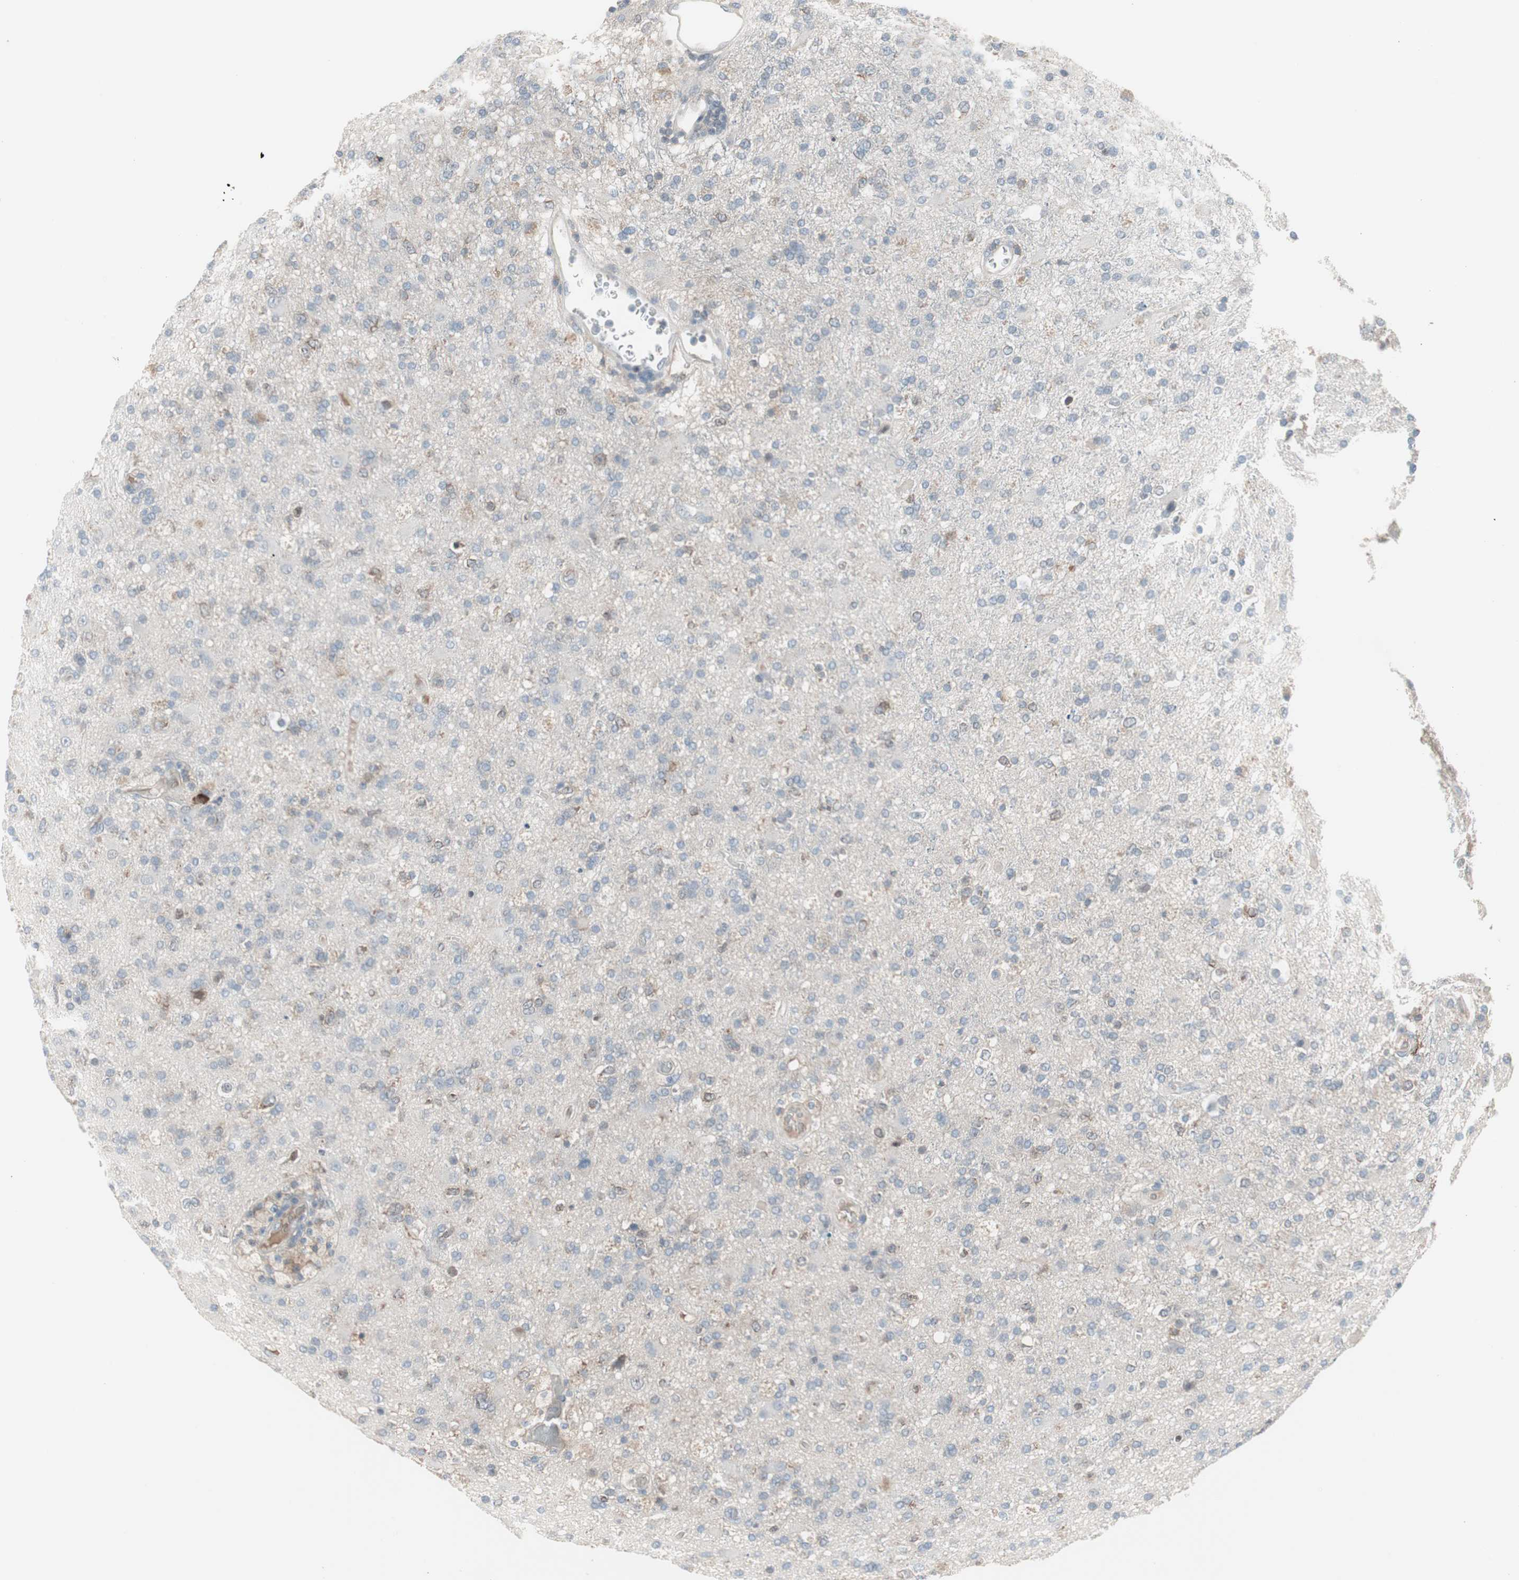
{"staining": {"intensity": "weak", "quantity": "<25%", "location": "cytoplasmic/membranous"}, "tissue": "glioma", "cell_type": "Tumor cells", "image_type": "cancer", "snomed": [{"axis": "morphology", "description": "Glioma, malignant, High grade"}, {"axis": "topography", "description": "Brain"}], "caption": "Photomicrograph shows no significant protein expression in tumor cells of glioma.", "gene": "ZSCAN32", "patient": {"sex": "male", "age": 33}}